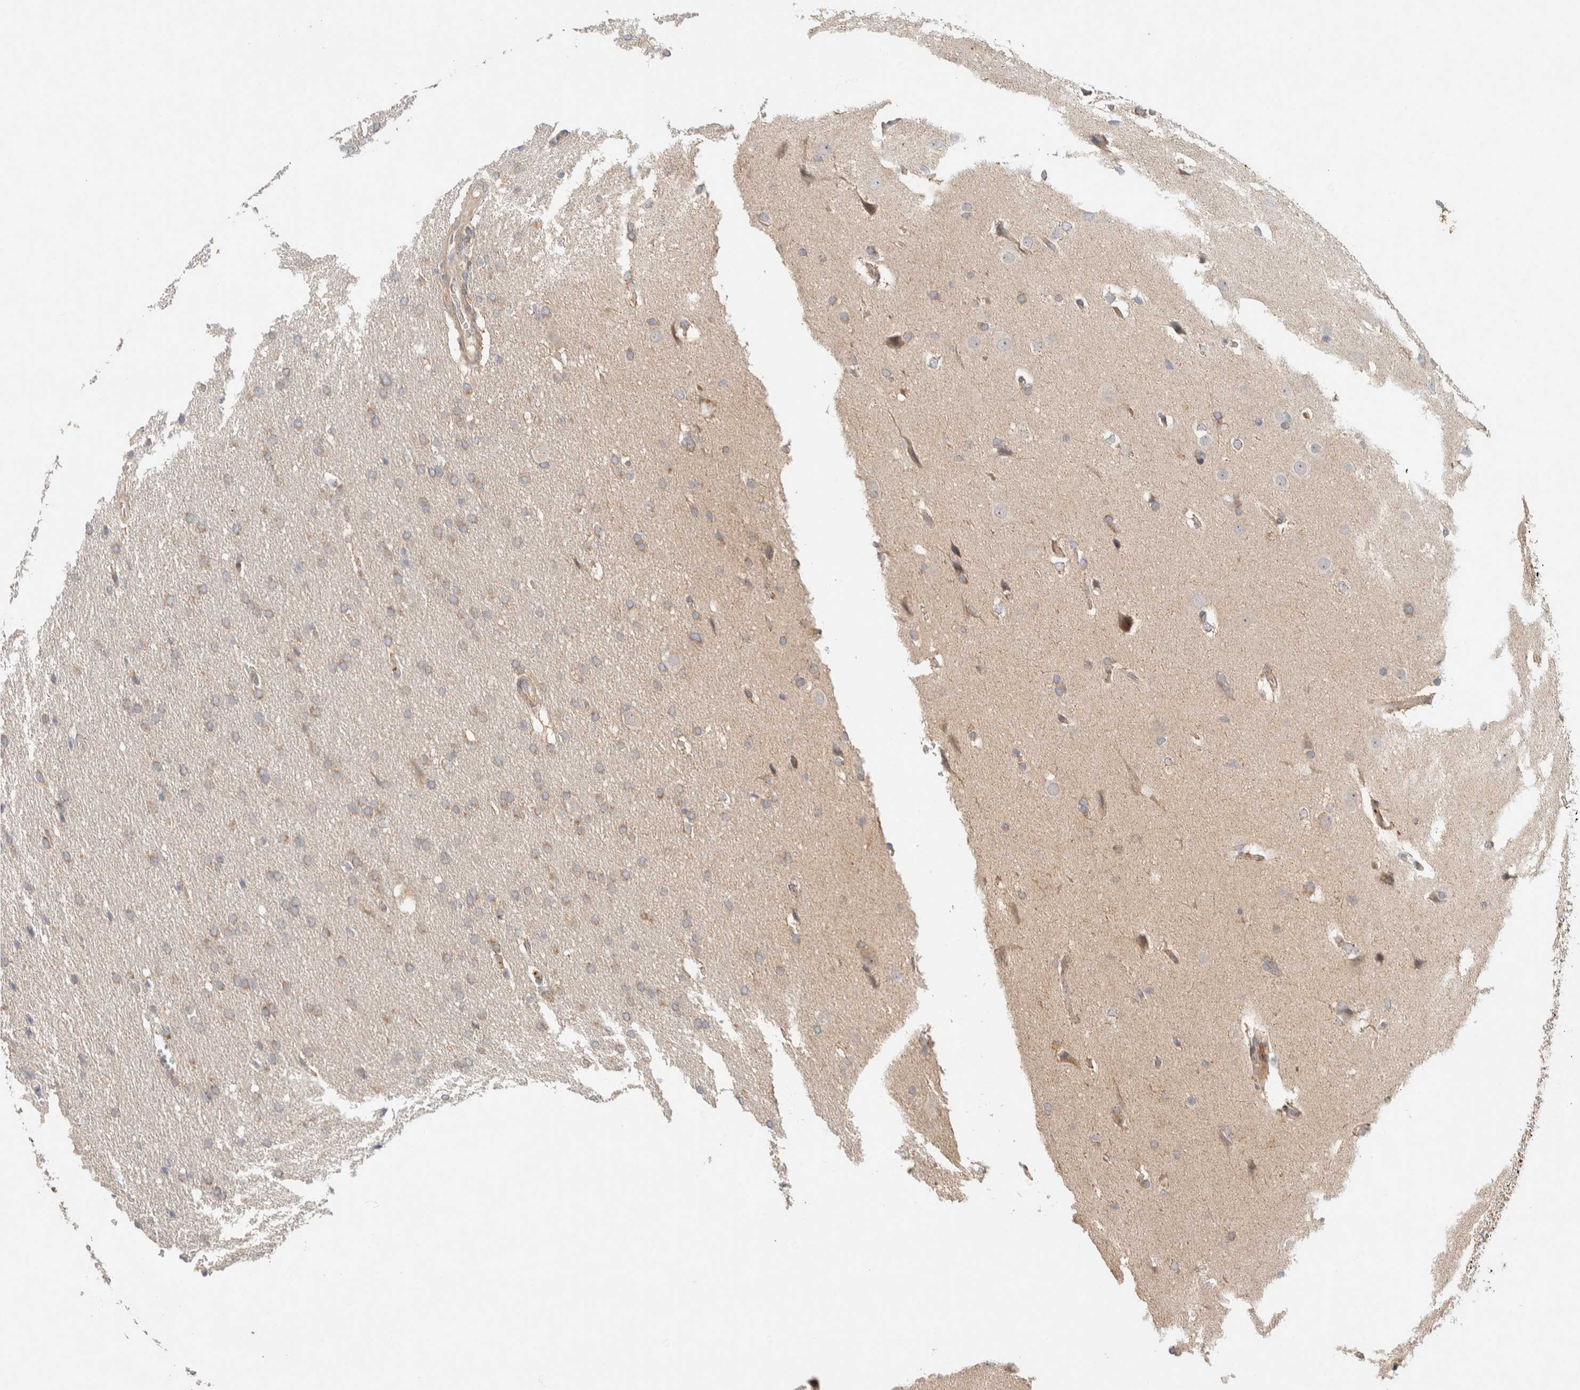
{"staining": {"intensity": "weak", "quantity": ">75%", "location": "cytoplasmic/membranous"}, "tissue": "glioma", "cell_type": "Tumor cells", "image_type": "cancer", "snomed": [{"axis": "morphology", "description": "Glioma, malignant, Low grade"}, {"axis": "topography", "description": "Brain"}], "caption": "This is an image of immunohistochemistry (IHC) staining of malignant low-grade glioma, which shows weak positivity in the cytoplasmic/membranous of tumor cells.", "gene": "KIF9", "patient": {"sex": "female", "age": 37}}